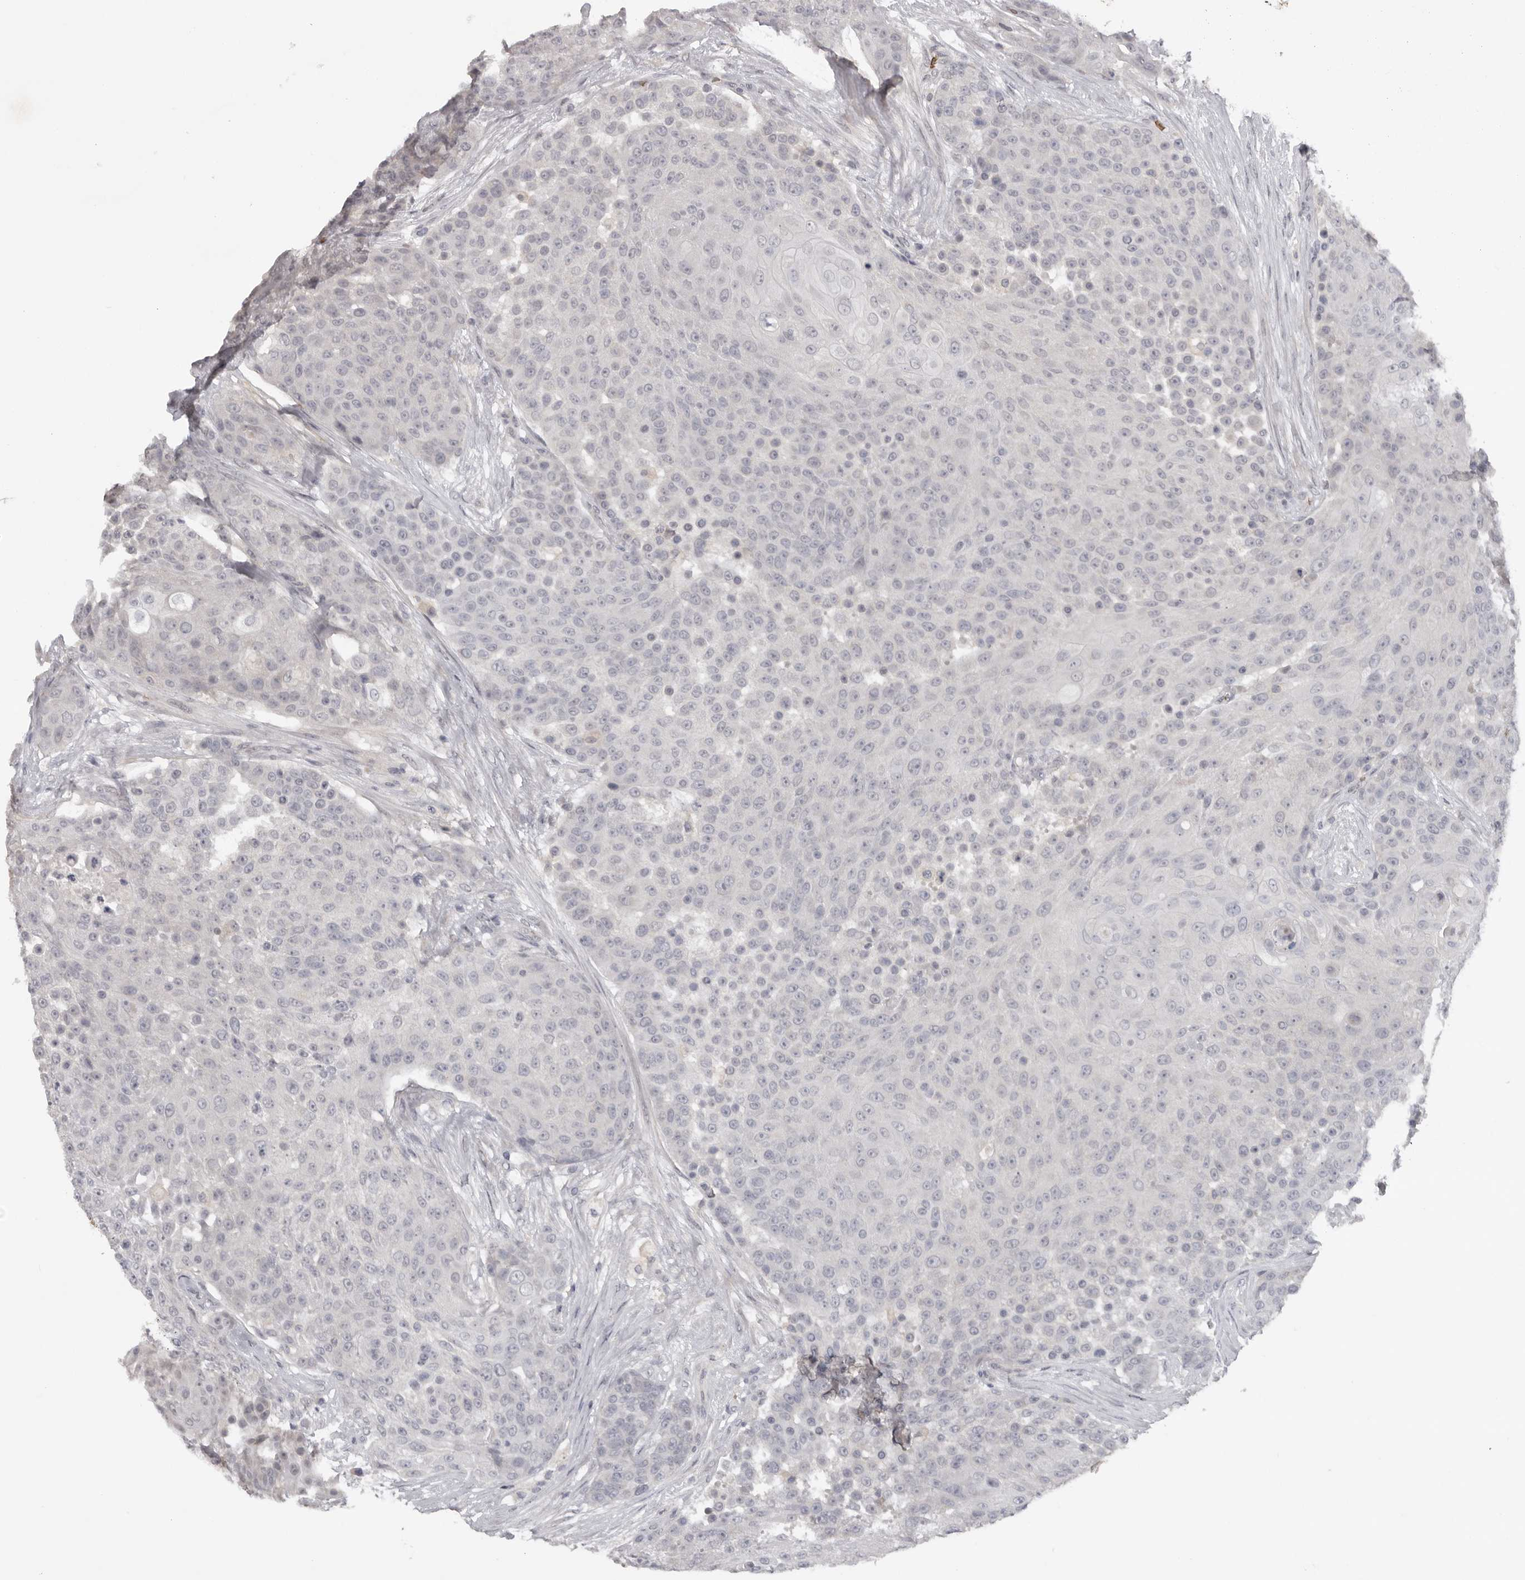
{"staining": {"intensity": "negative", "quantity": "none", "location": "none"}, "tissue": "urothelial cancer", "cell_type": "Tumor cells", "image_type": "cancer", "snomed": [{"axis": "morphology", "description": "Urothelial carcinoma, High grade"}, {"axis": "topography", "description": "Urinary bladder"}], "caption": "Micrograph shows no protein positivity in tumor cells of urothelial carcinoma (high-grade) tissue.", "gene": "TNR", "patient": {"sex": "female", "age": 63}}